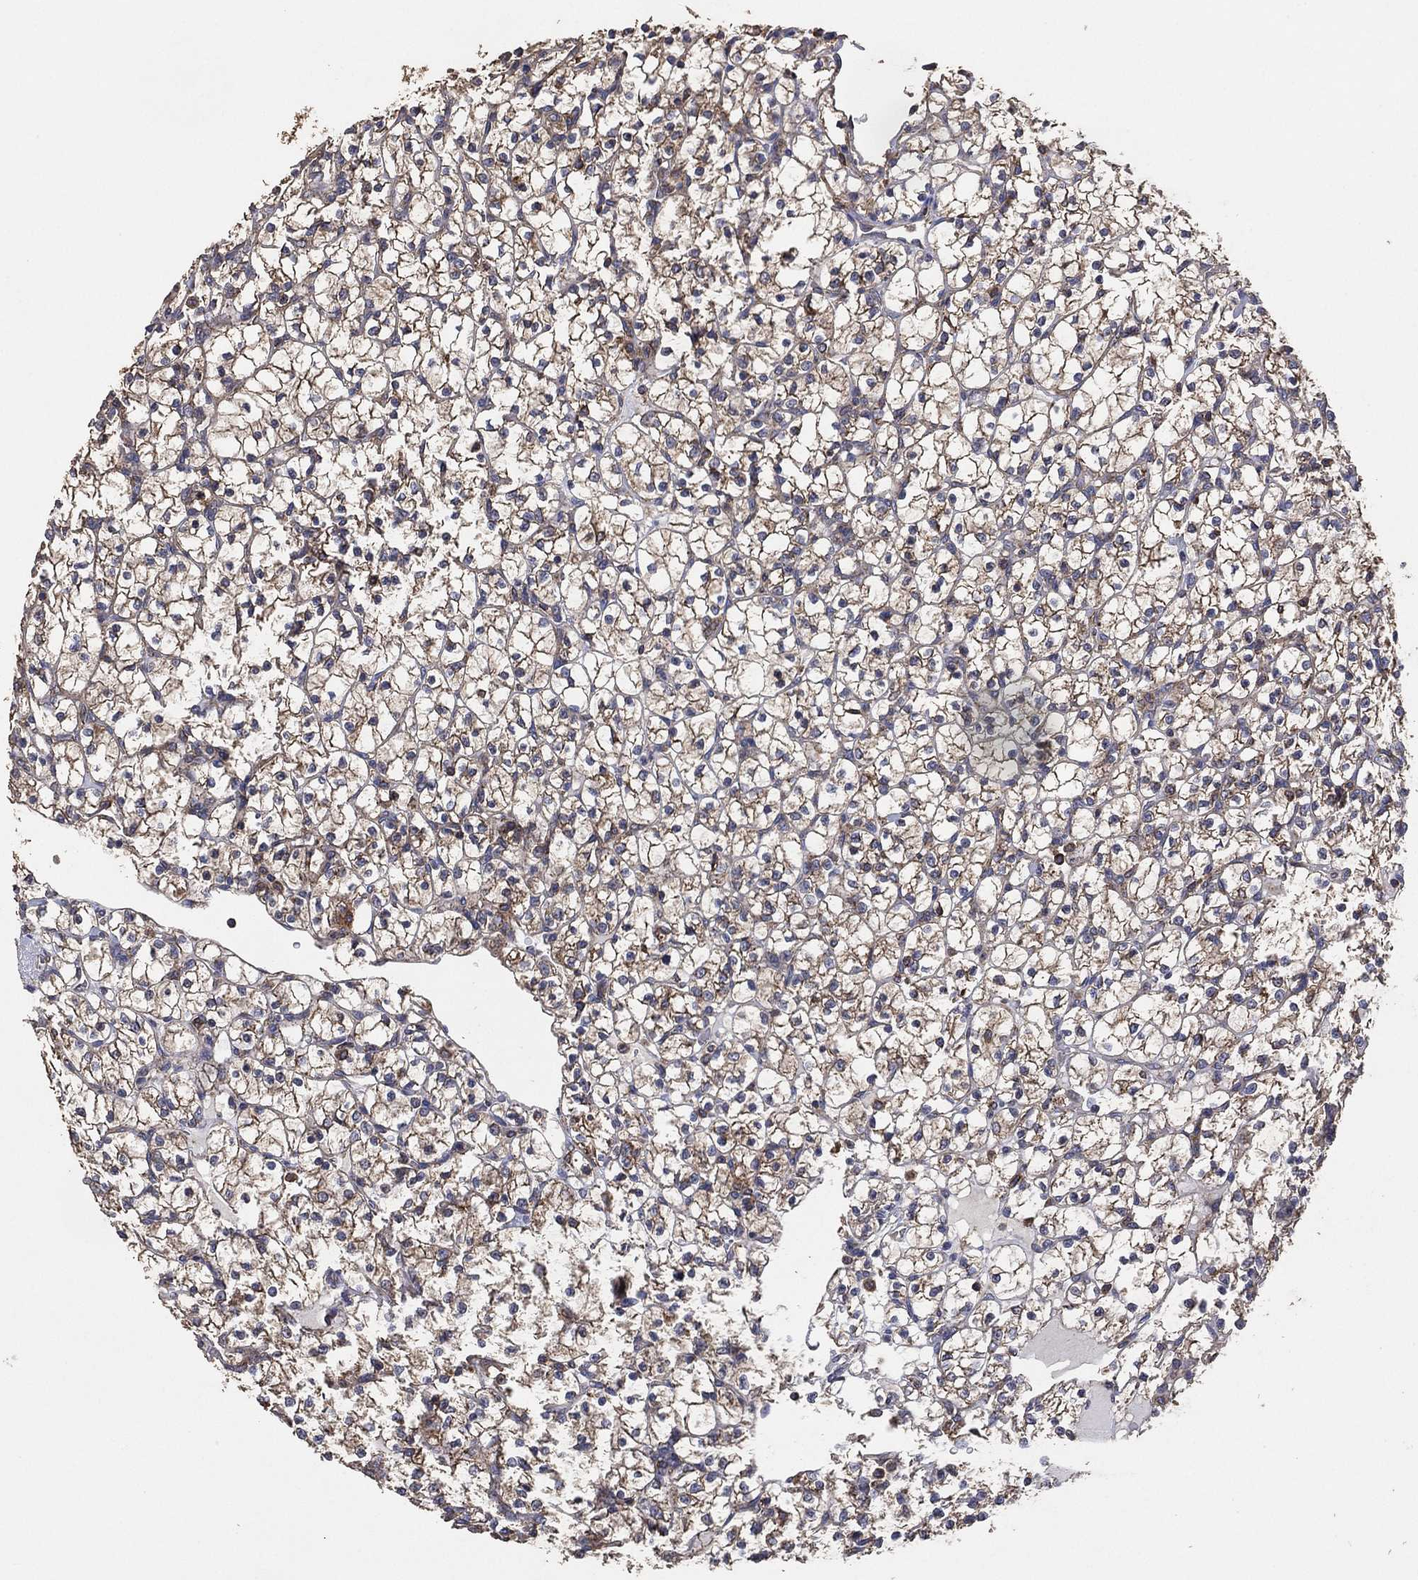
{"staining": {"intensity": "moderate", "quantity": "25%-75%", "location": "cytoplasmic/membranous"}, "tissue": "renal cancer", "cell_type": "Tumor cells", "image_type": "cancer", "snomed": [{"axis": "morphology", "description": "Adenocarcinoma, NOS"}, {"axis": "topography", "description": "Kidney"}], "caption": "Immunohistochemistry image of renal cancer stained for a protein (brown), which reveals medium levels of moderate cytoplasmic/membranous staining in approximately 25%-75% of tumor cells.", "gene": "LIMD1", "patient": {"sex": "female", "age": 89}}